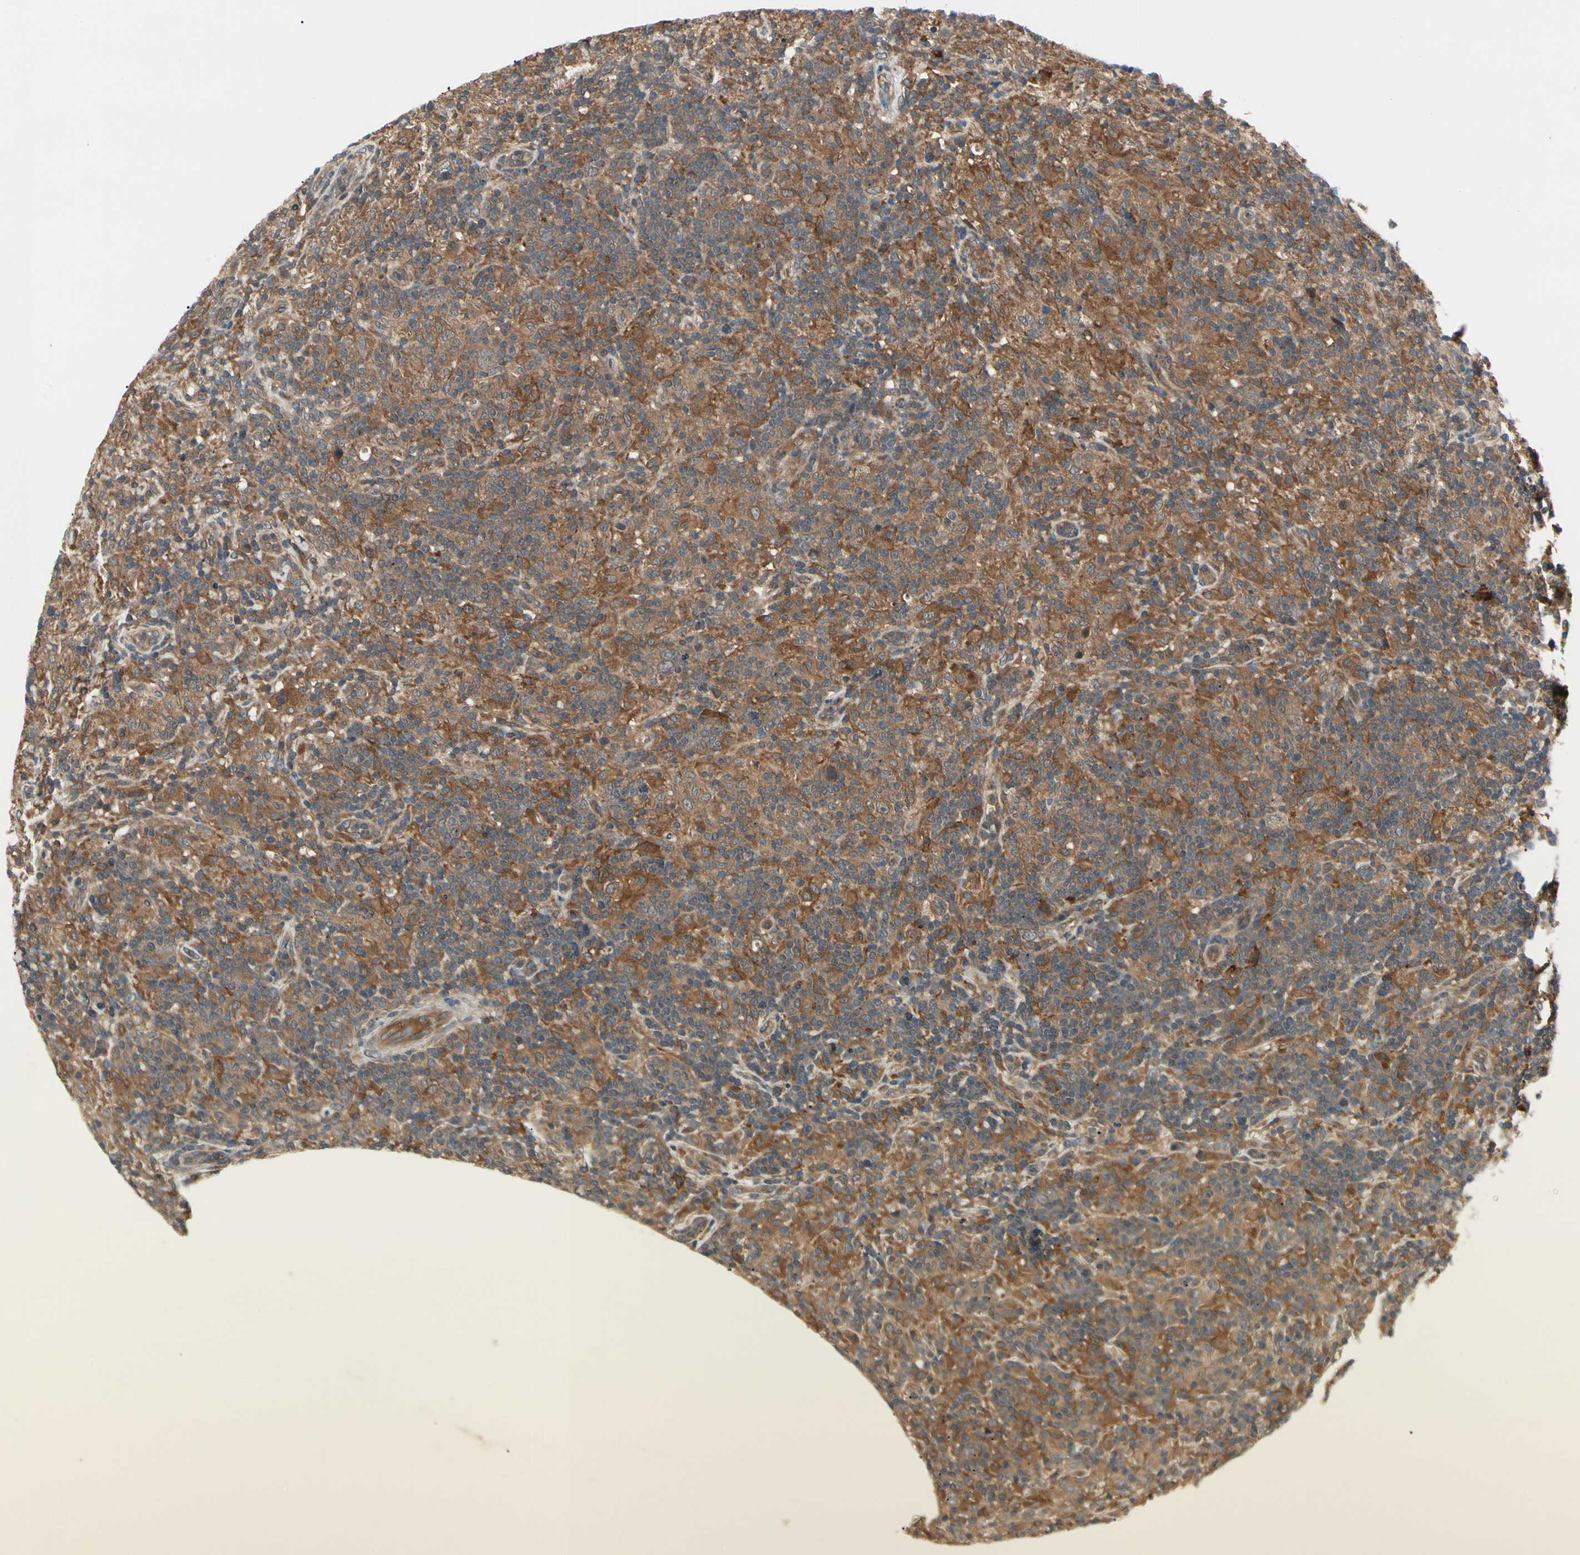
{"staining": {"intensity": "strong", "quantity": ">75%", "location": "cytoplasmic/membranous"}, "tissue": "lymphoma", "cell_type": "Tumor cells", "image_type": "cancer", "snomed": [{"axis": "morphology", "description": "Hodgkin's disease, NOS"}, {"axis": "topography", "description": "Lymph node"}], "caption": "Protein staining of Hodgkin's disease tissue shows strong cytoplasmic/membranous positivity in about >75% of tumor cells.", "gene": "RNF14", "patient": {"sex": "male", "age": 70}}